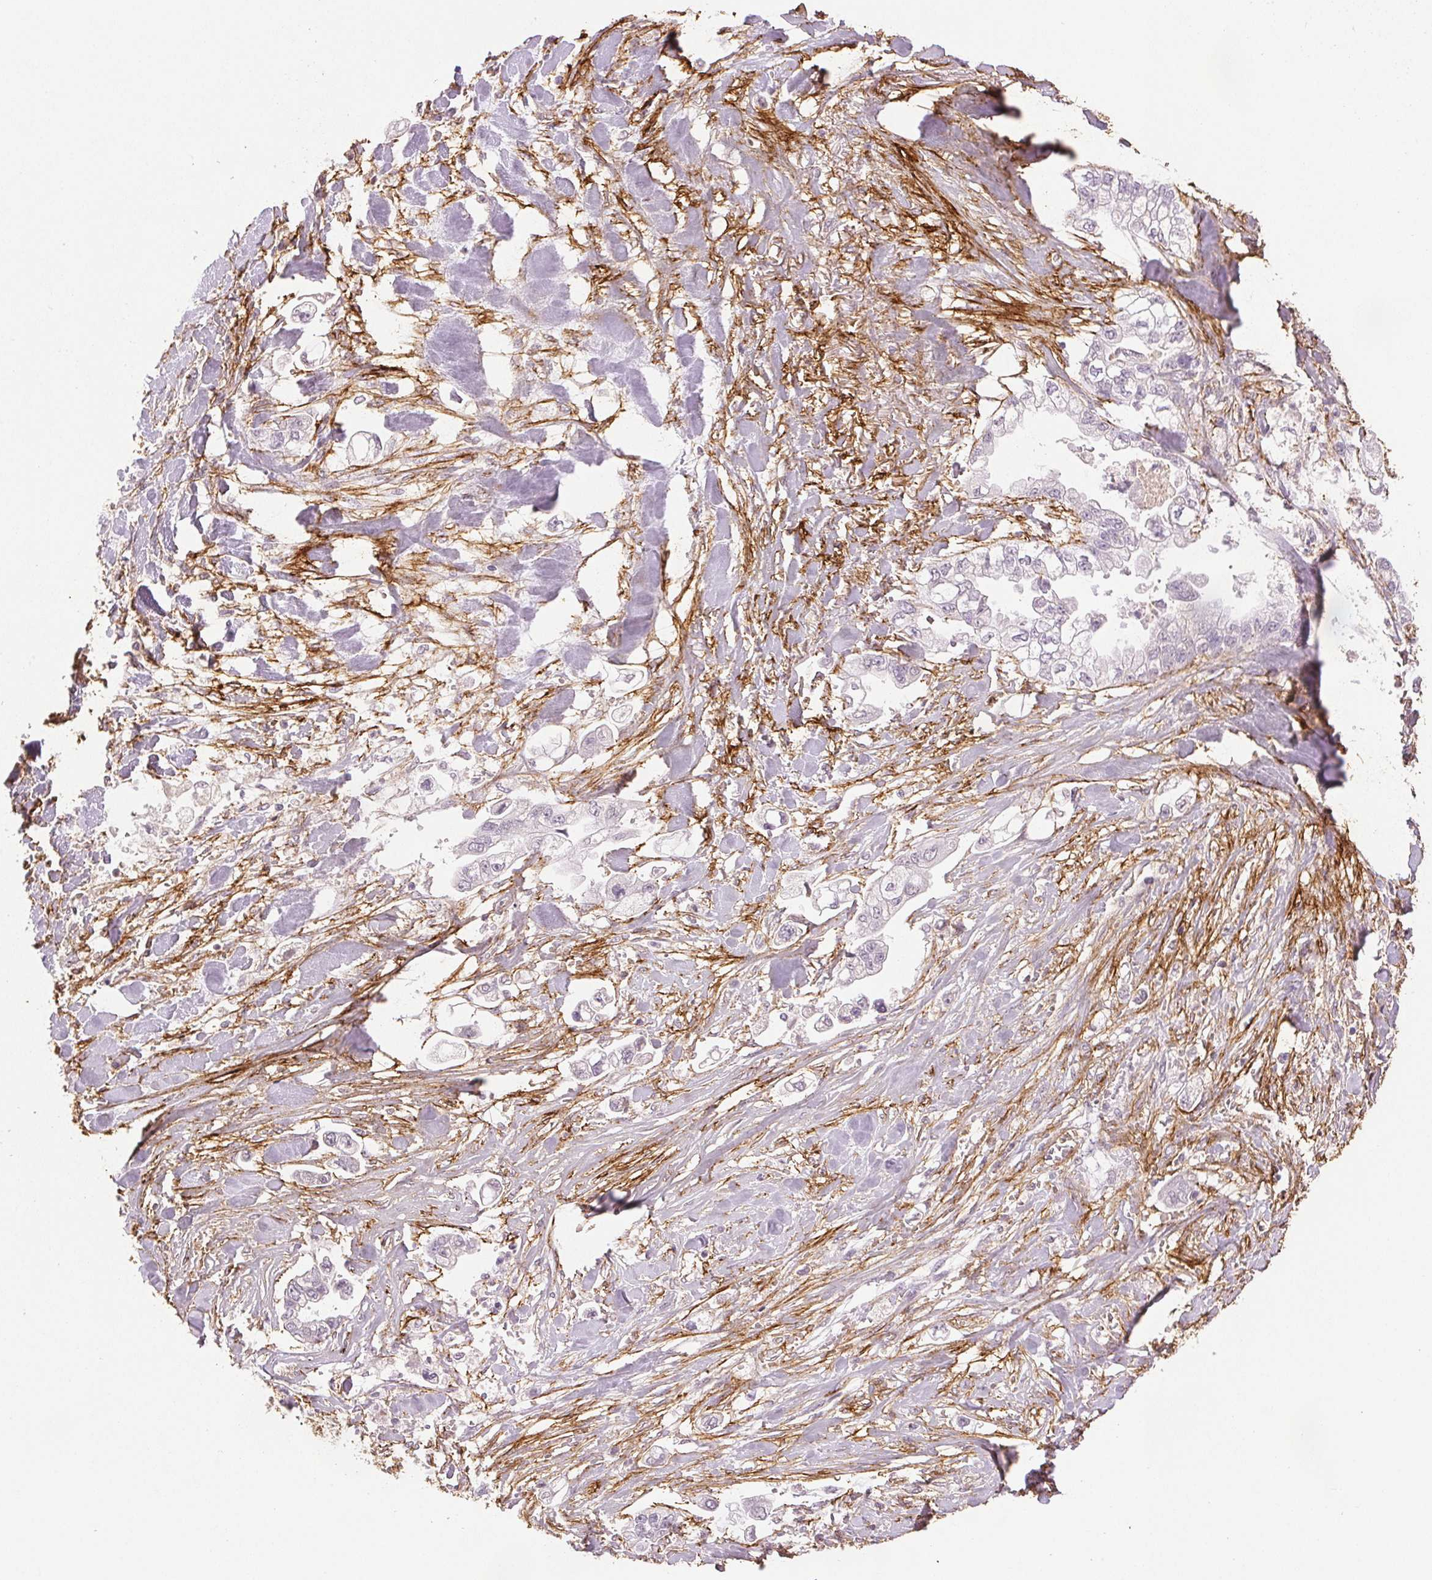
{"staining": {"intensity": "negative", "quantity": "none", "location": "none"}, "tissue": "stomach cancer", "cell_type": "Tumor cells", "image_type": "cancer", "snomed": [{"axis": "morphology", "description": "Adenocarcinoma, NOS"}, {"axis": "topography", "description": "Stomach"}], "caption": "Immunohistochemistry (IHC) histopathology image of neoplastic tissue: human stomach adenocarcinoma stained with DAB (3,3'-diaminobenzidine) demonstrates no significant protein expression in tumor cells.", "gene": "FBN1", "patient": {"sex": "male", "age": 62}}